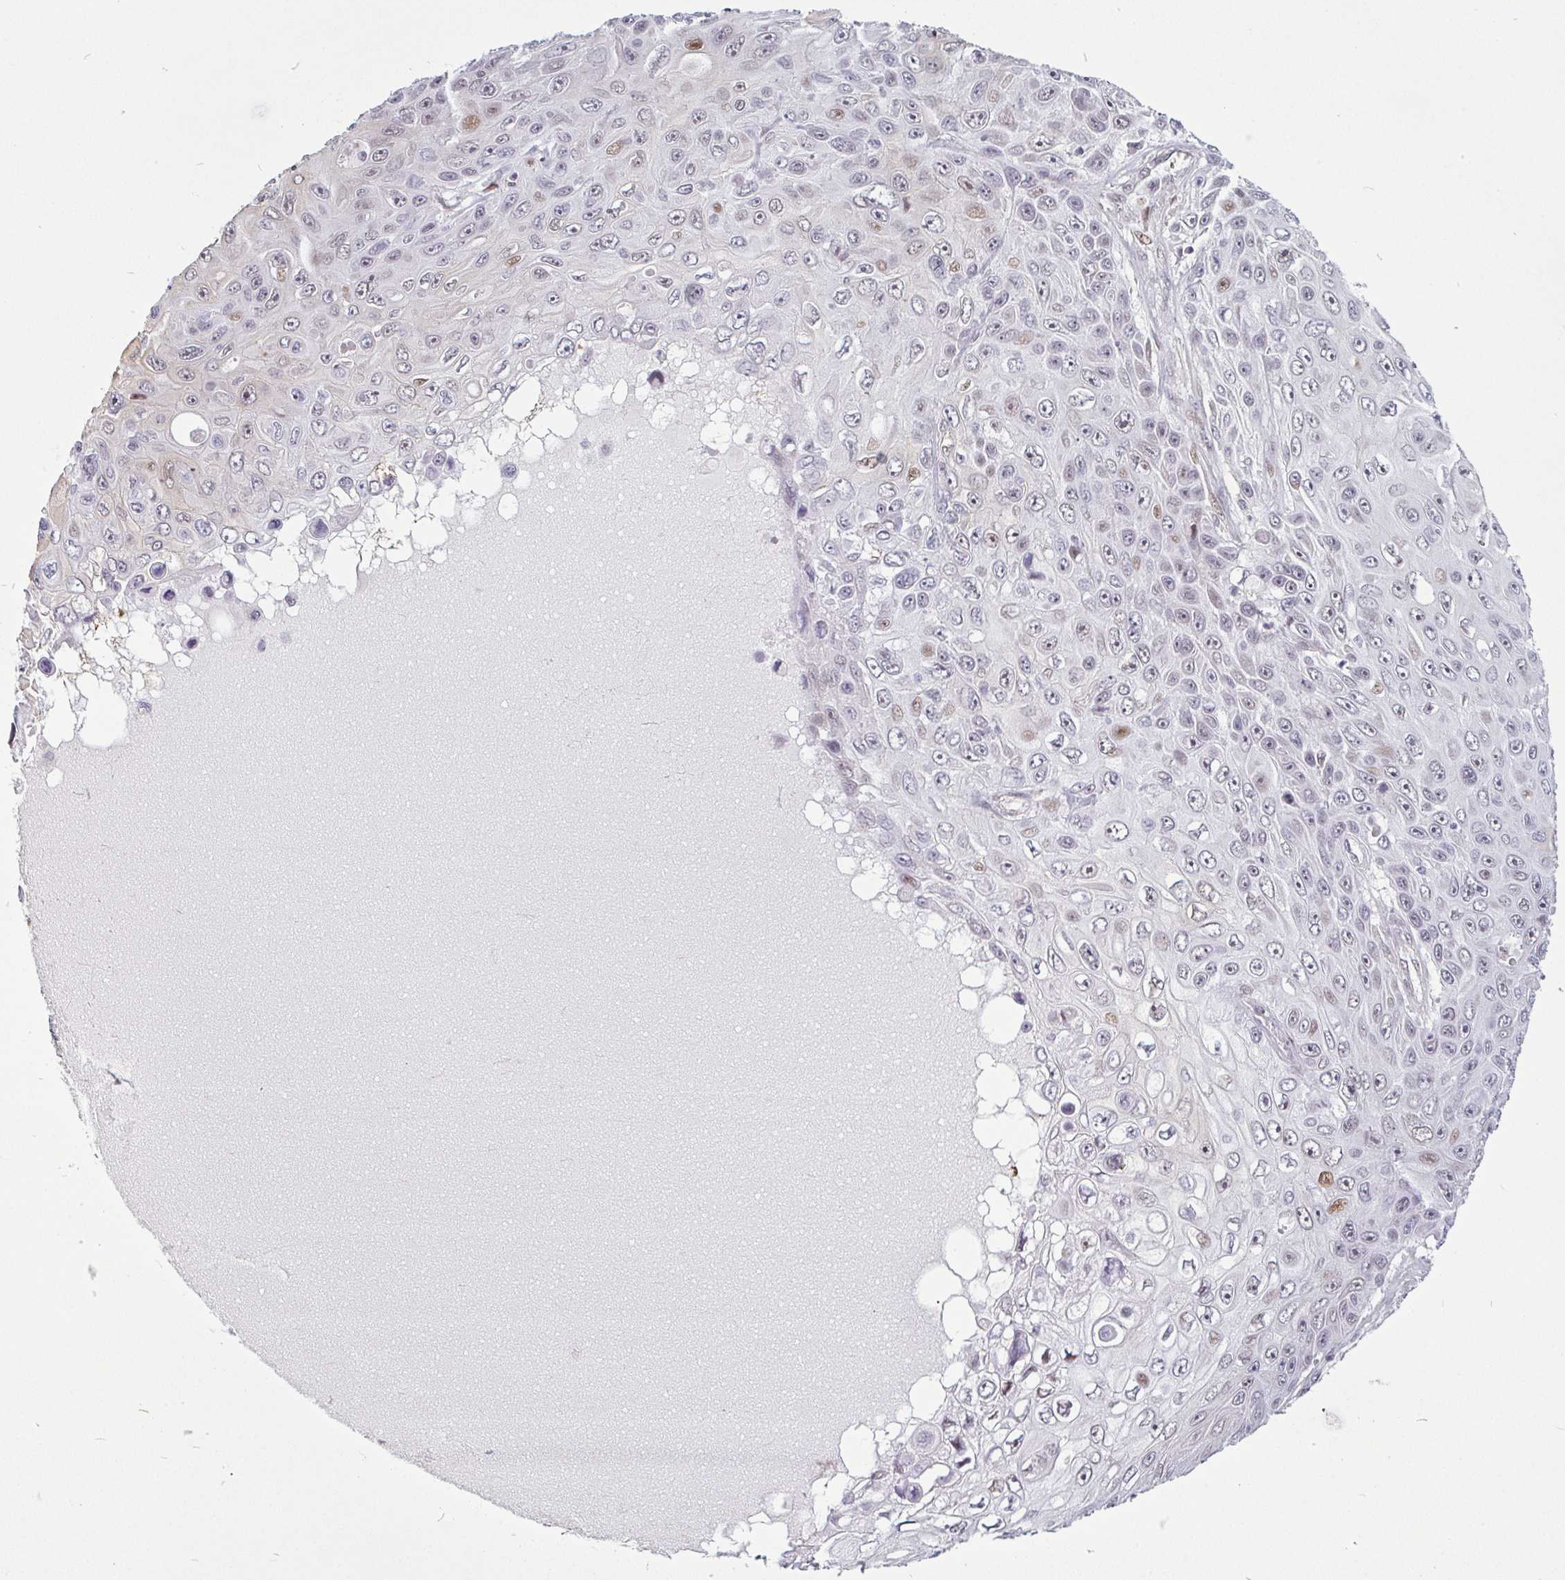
{"staining": {"intensity": "moderate", "quantity": "<25%", "location": "nuclear"}, "tissue": "skin cancer", "cell_type": "Tumor cells", "image_type": "cancer", "snomed": [{"axis": "morphology", "description": "Squamous cell carcinoma, NOS"}, {"axis": "topography", "description": "Skin"}], "caption": "Skin squamous cell carcinoma stained with a brown dye reveals moderate nuclear positive expression in approximately <25% of tumor cells.", "gene": "TMEM119", "patient": {"sex": "male", "age": 82}}